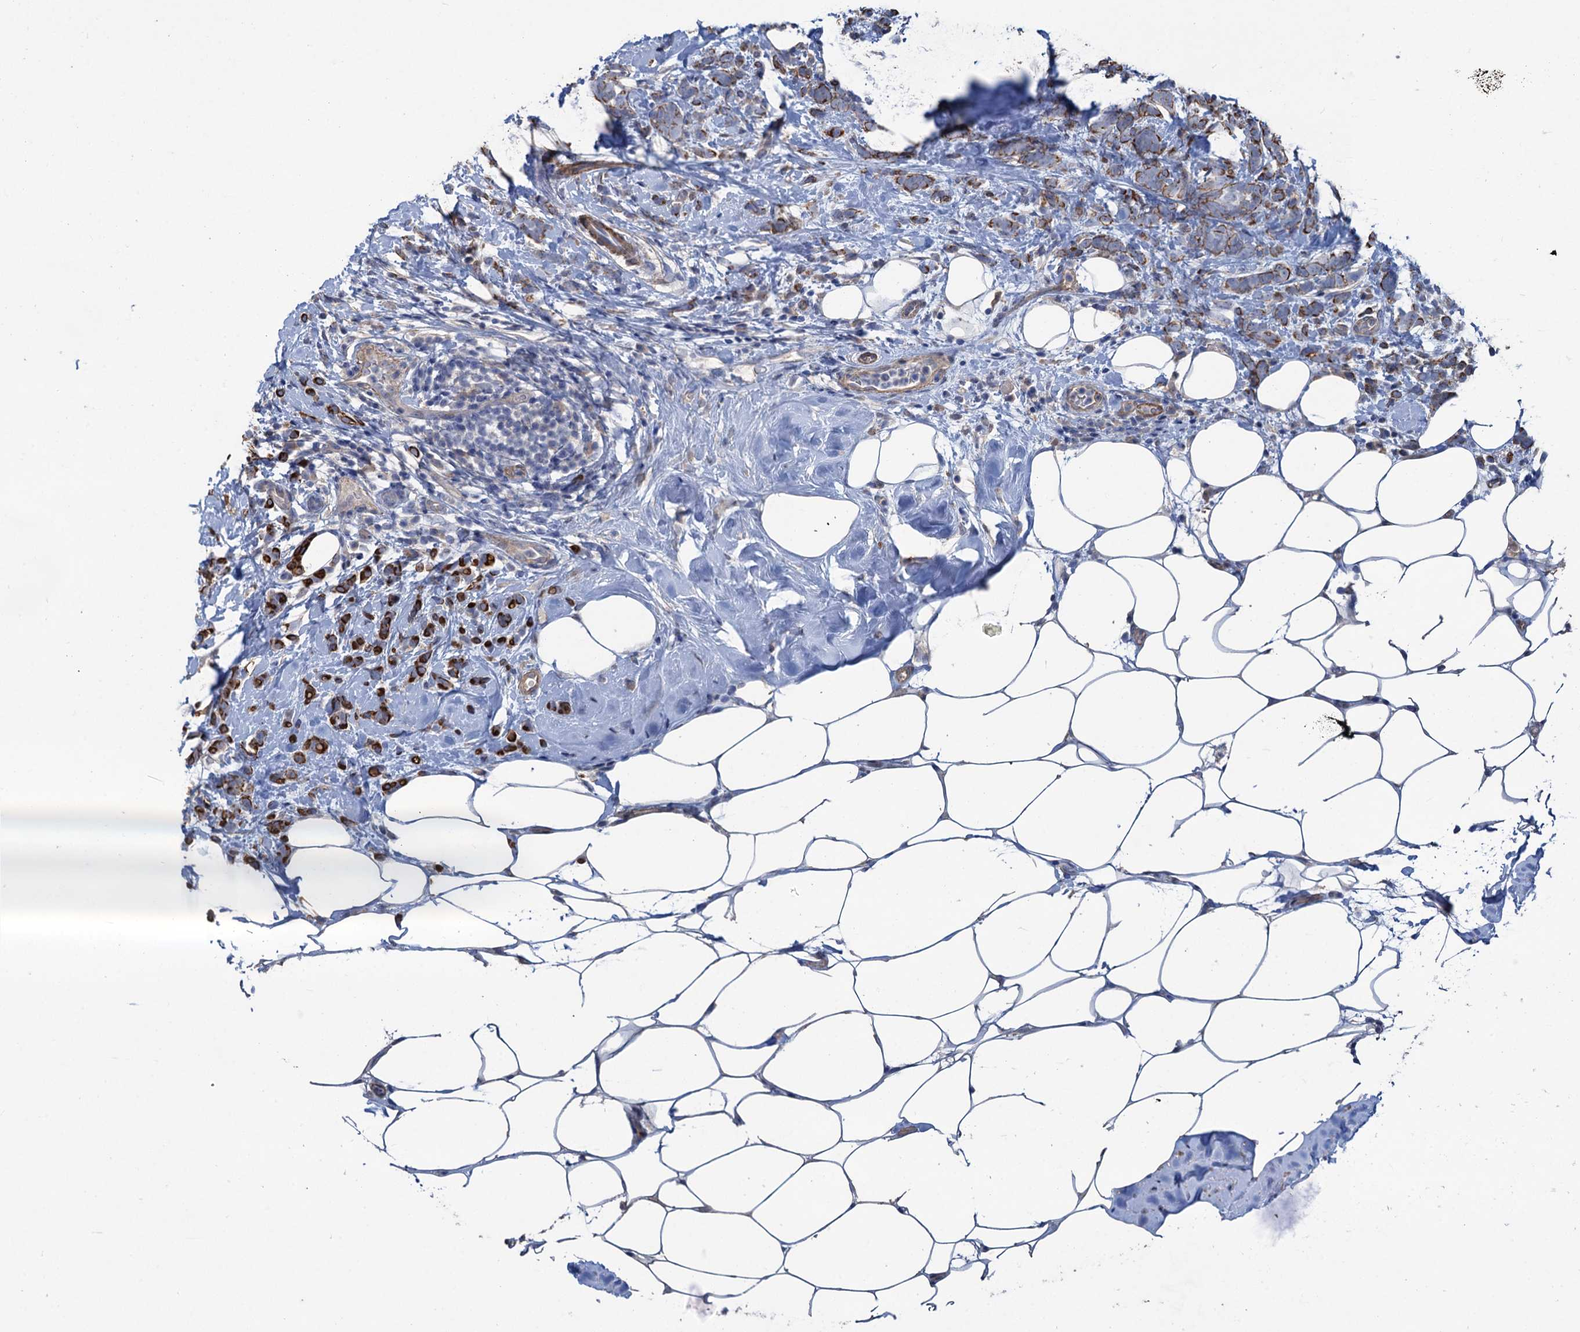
{"staining": {"intensity": "strong", "quantity": "25%-75%", "location": "cytoplasmic/membranous"}, "tissue": "breast cancer", "cell_type": "Tumor cells", "image_type": "cancer", "snomed": [{"axis": "morphology", "description": "Lobular carcinoma"}, {"axis": "topography", "description": "Breast"}], "caption": "This histopathology image displays immunohistochemistry staining of breast cancer, with high strong cytoplasmic/membranous staining in approximately 25%-75% of tumor cells.", "gene": "SMCO3", "patient": {"sex": "female", "age": 58}}